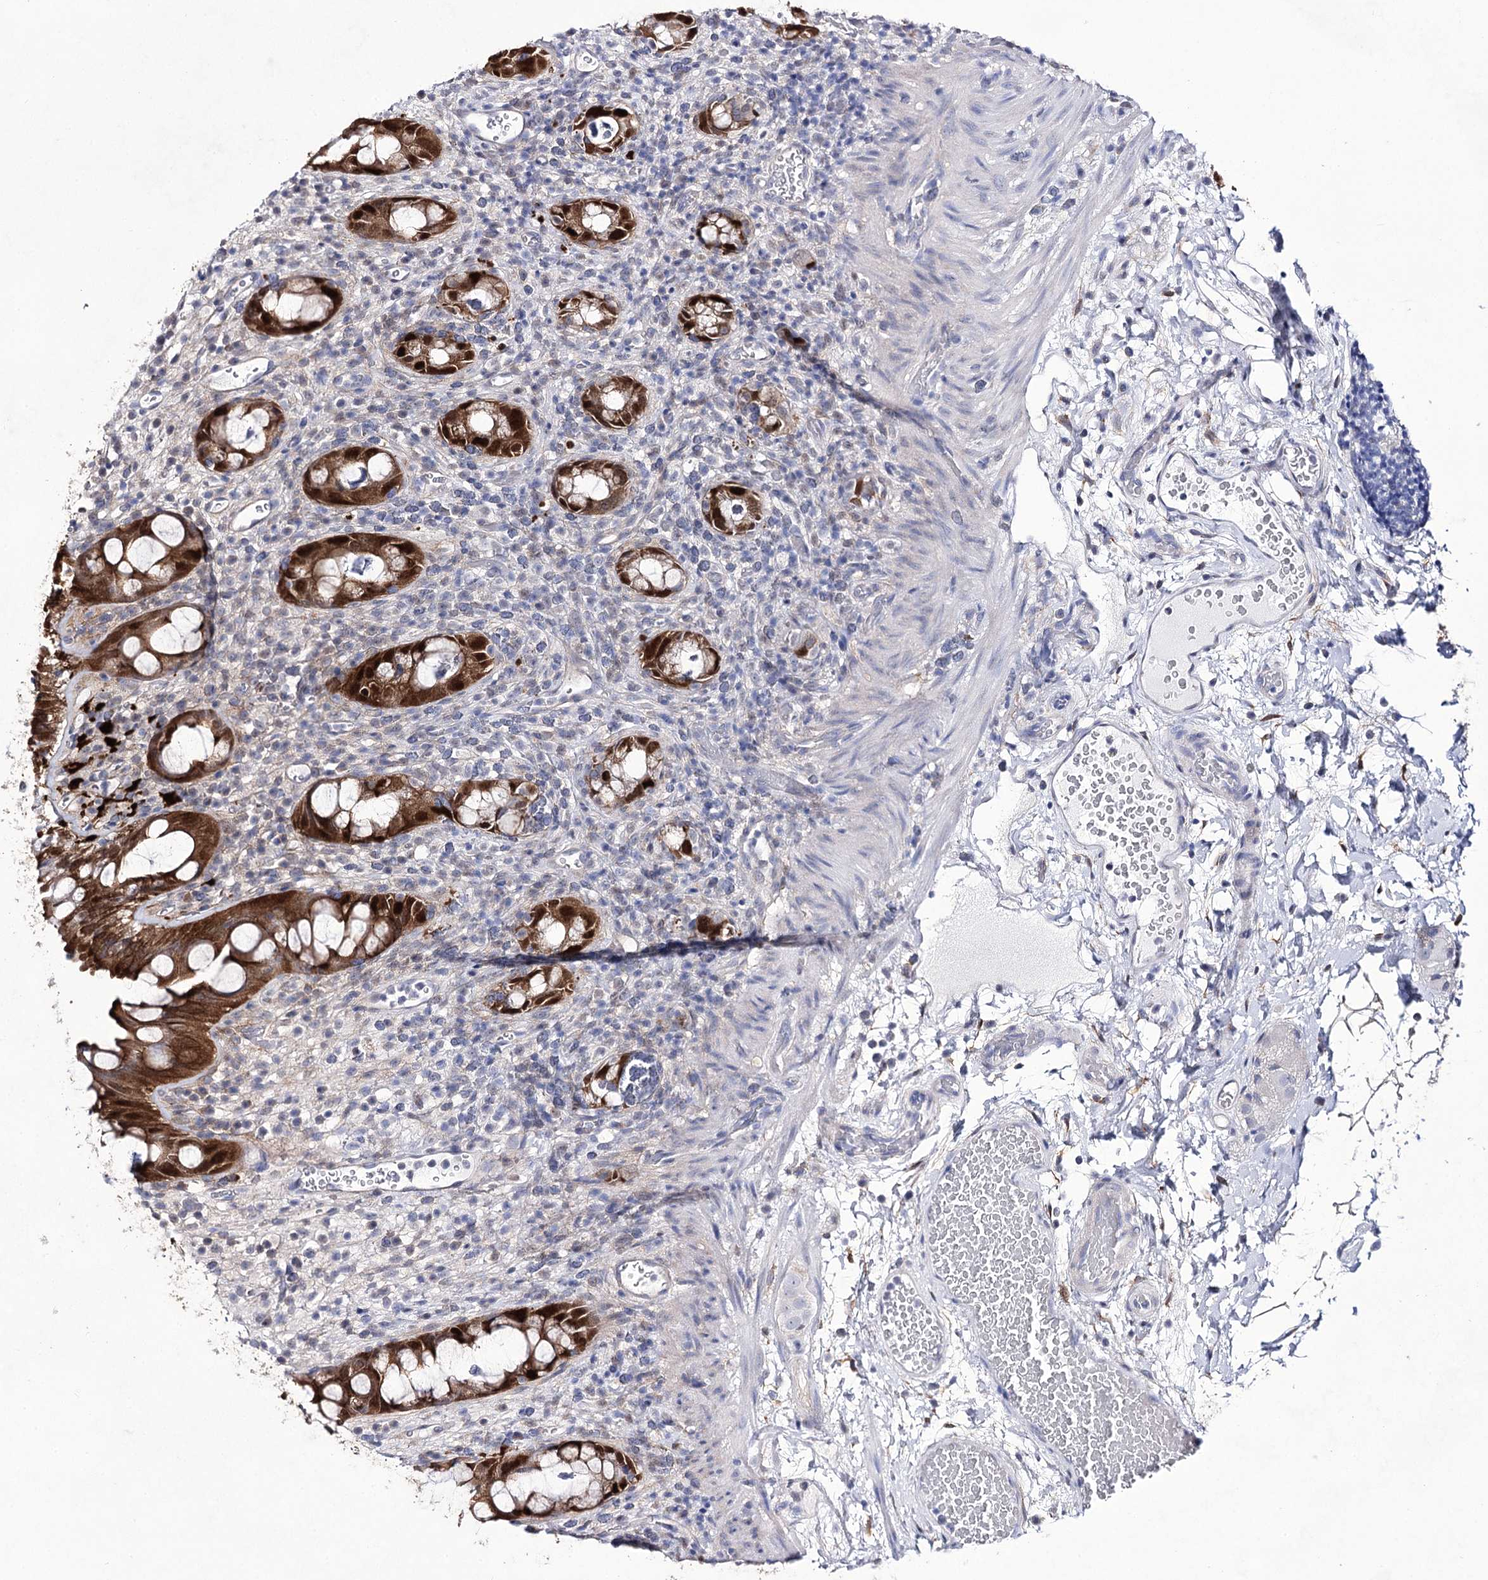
{"staining": {"intensity": "strong", "quantity": ">75%", "location": "cytoplasmic/membranous,nuclear"}, "tissue": "rectum", "cell_type": "Glandular cells", "image_type": "normal", "snomed": [{"axis": "morphology", "description": "Normal tissue, NOS"}, {"axis": "topography", "description": "Rectum"}], "caption": "Immunohistochemical staining of normal rectum displays >75% levels of strong cytoplasmic/membranous,nuclear protein expression in about >75% of glandular cells.", "gene": "UGDH", "patient": {"sex": "female", "age": 57}}